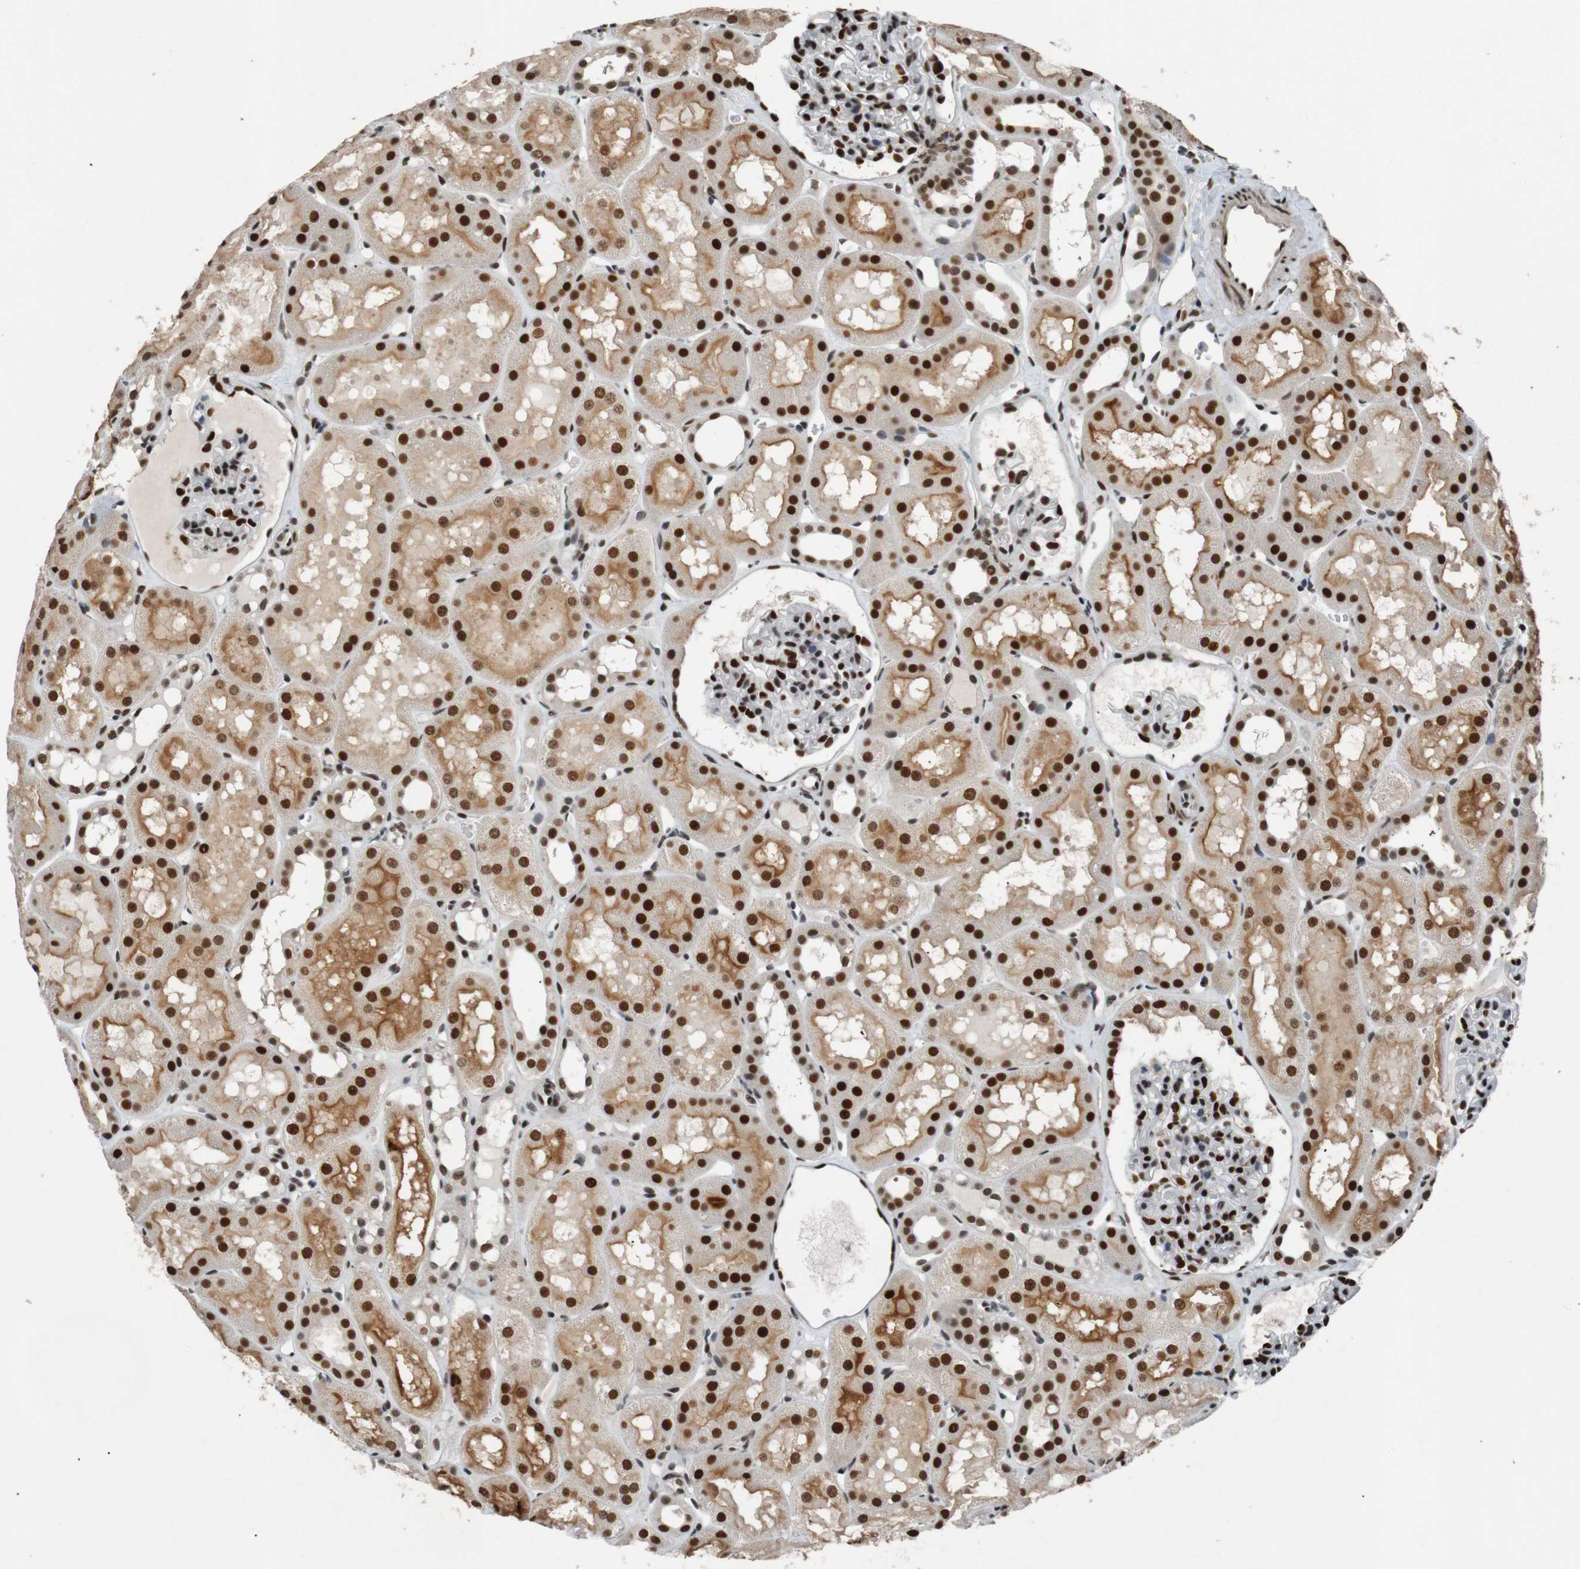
{"staining": {"intensity": "strong", "quantity": ">75%", "location": "nuclear"}, "tissue": "kidney", "cell_type": "Cells in glomeruli", "image_type": "normal", "snomed": [{"axis": "morphology", "description": "Normal tissue, NOS"}, {"axis": "topography", "description": "Kidney"}, {"axis": "topography", "description": "Urinary bladder"}], "caption": "A brown stain labels strong nuclear expression of a protein in cells in glomeruli of unremarkable human kidney.", "gene": "HEXIM1", "patient": {"sex": "male", "age": 16}}